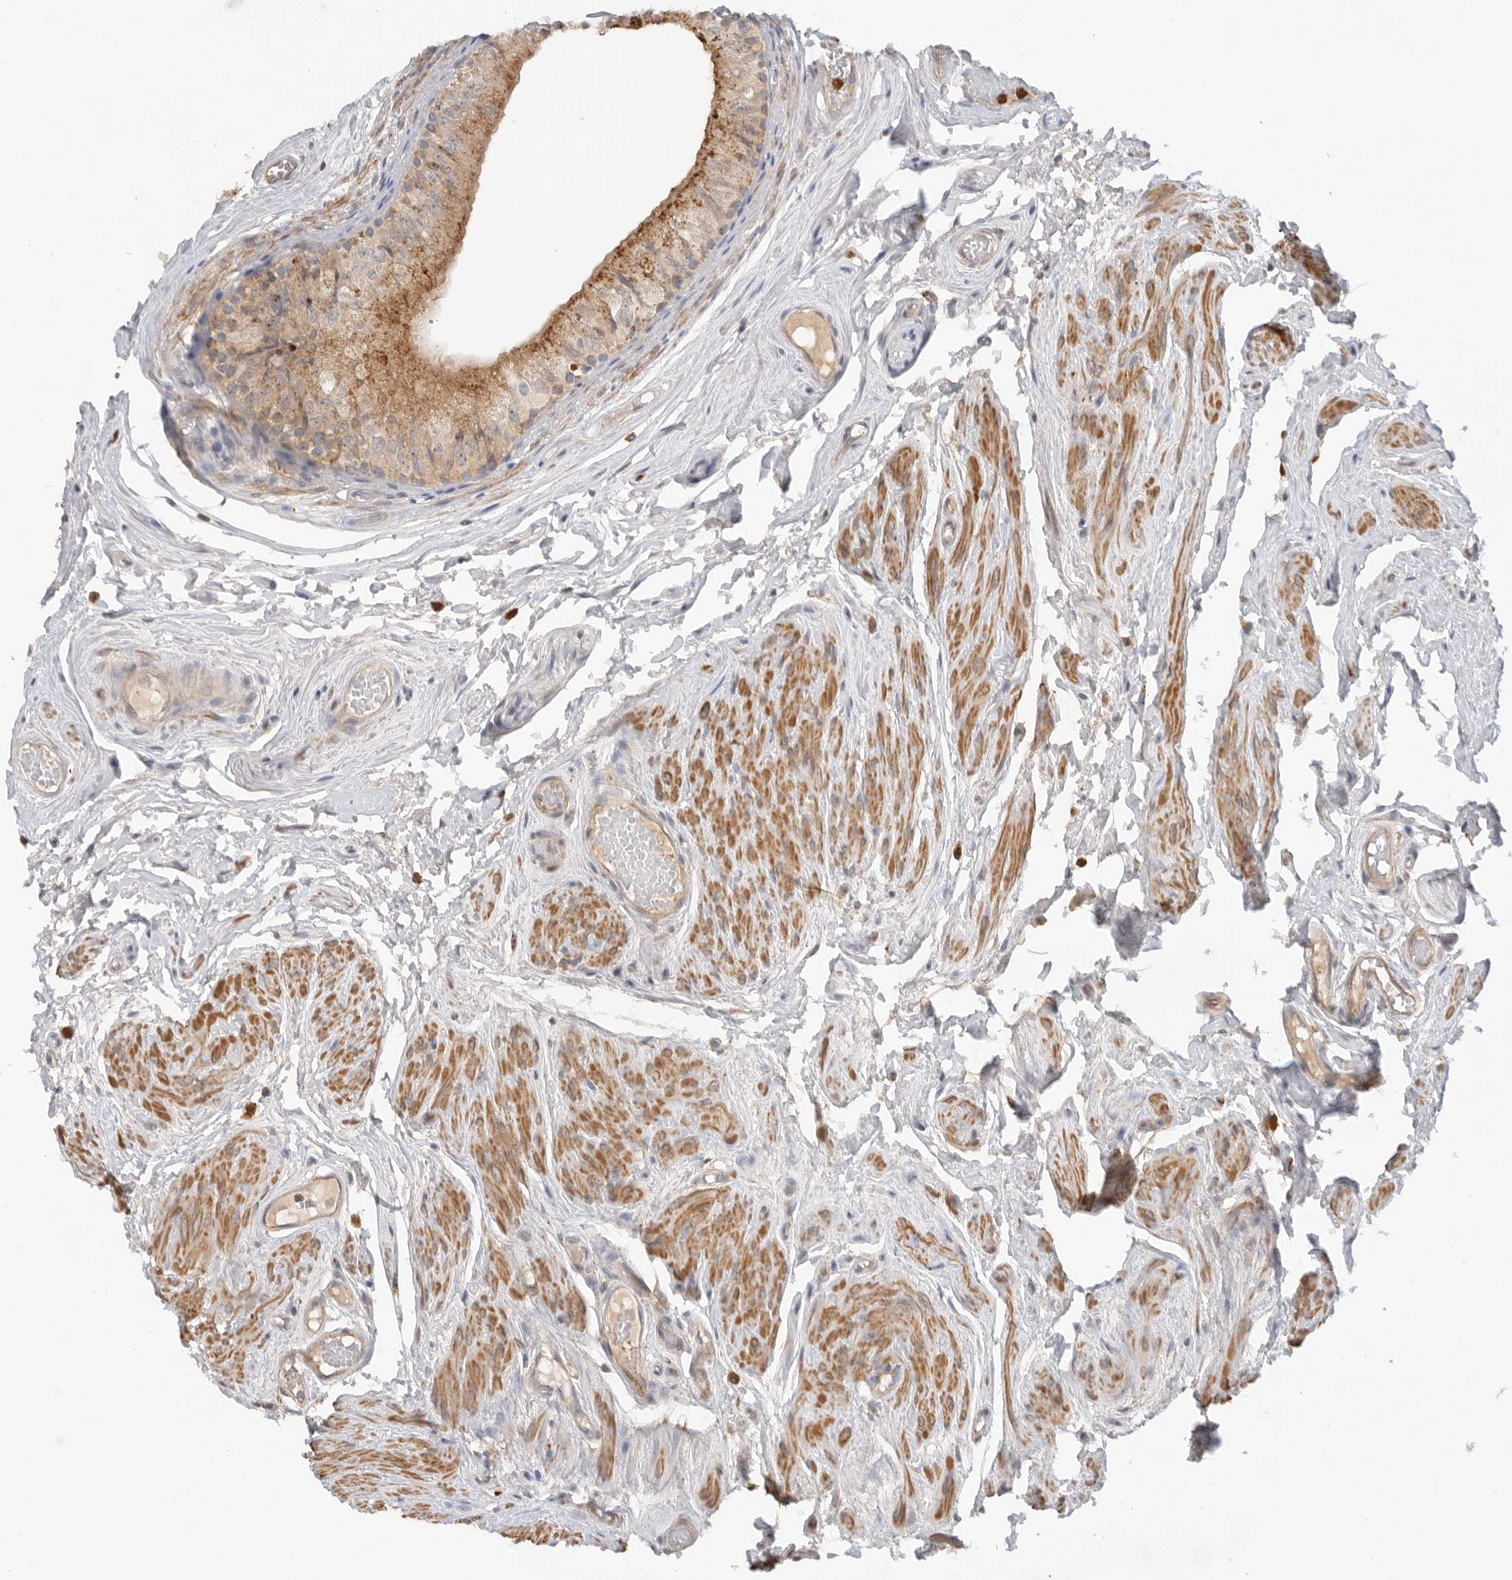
{"staining": {"intensity": "moderate", "quantity": "<25%", "location": "cytoplasmic/membranous"}, "tissue": "epididymis", "cell_type": "Glandular cells", "image_type": "normal", "snomed": [{"axis": "morphology", "description": "Normal tissue, NOS"}, {"axis": "topography", "description": "Epididymis"}], "caption": "Brown immunohistochemical staining in normal epididymis shows moderate cytoplasmic/membranous positivity in approximately <25% of glandular cells.", "gene": "GNE", "patient": {"sex": "male", "age": 79}}